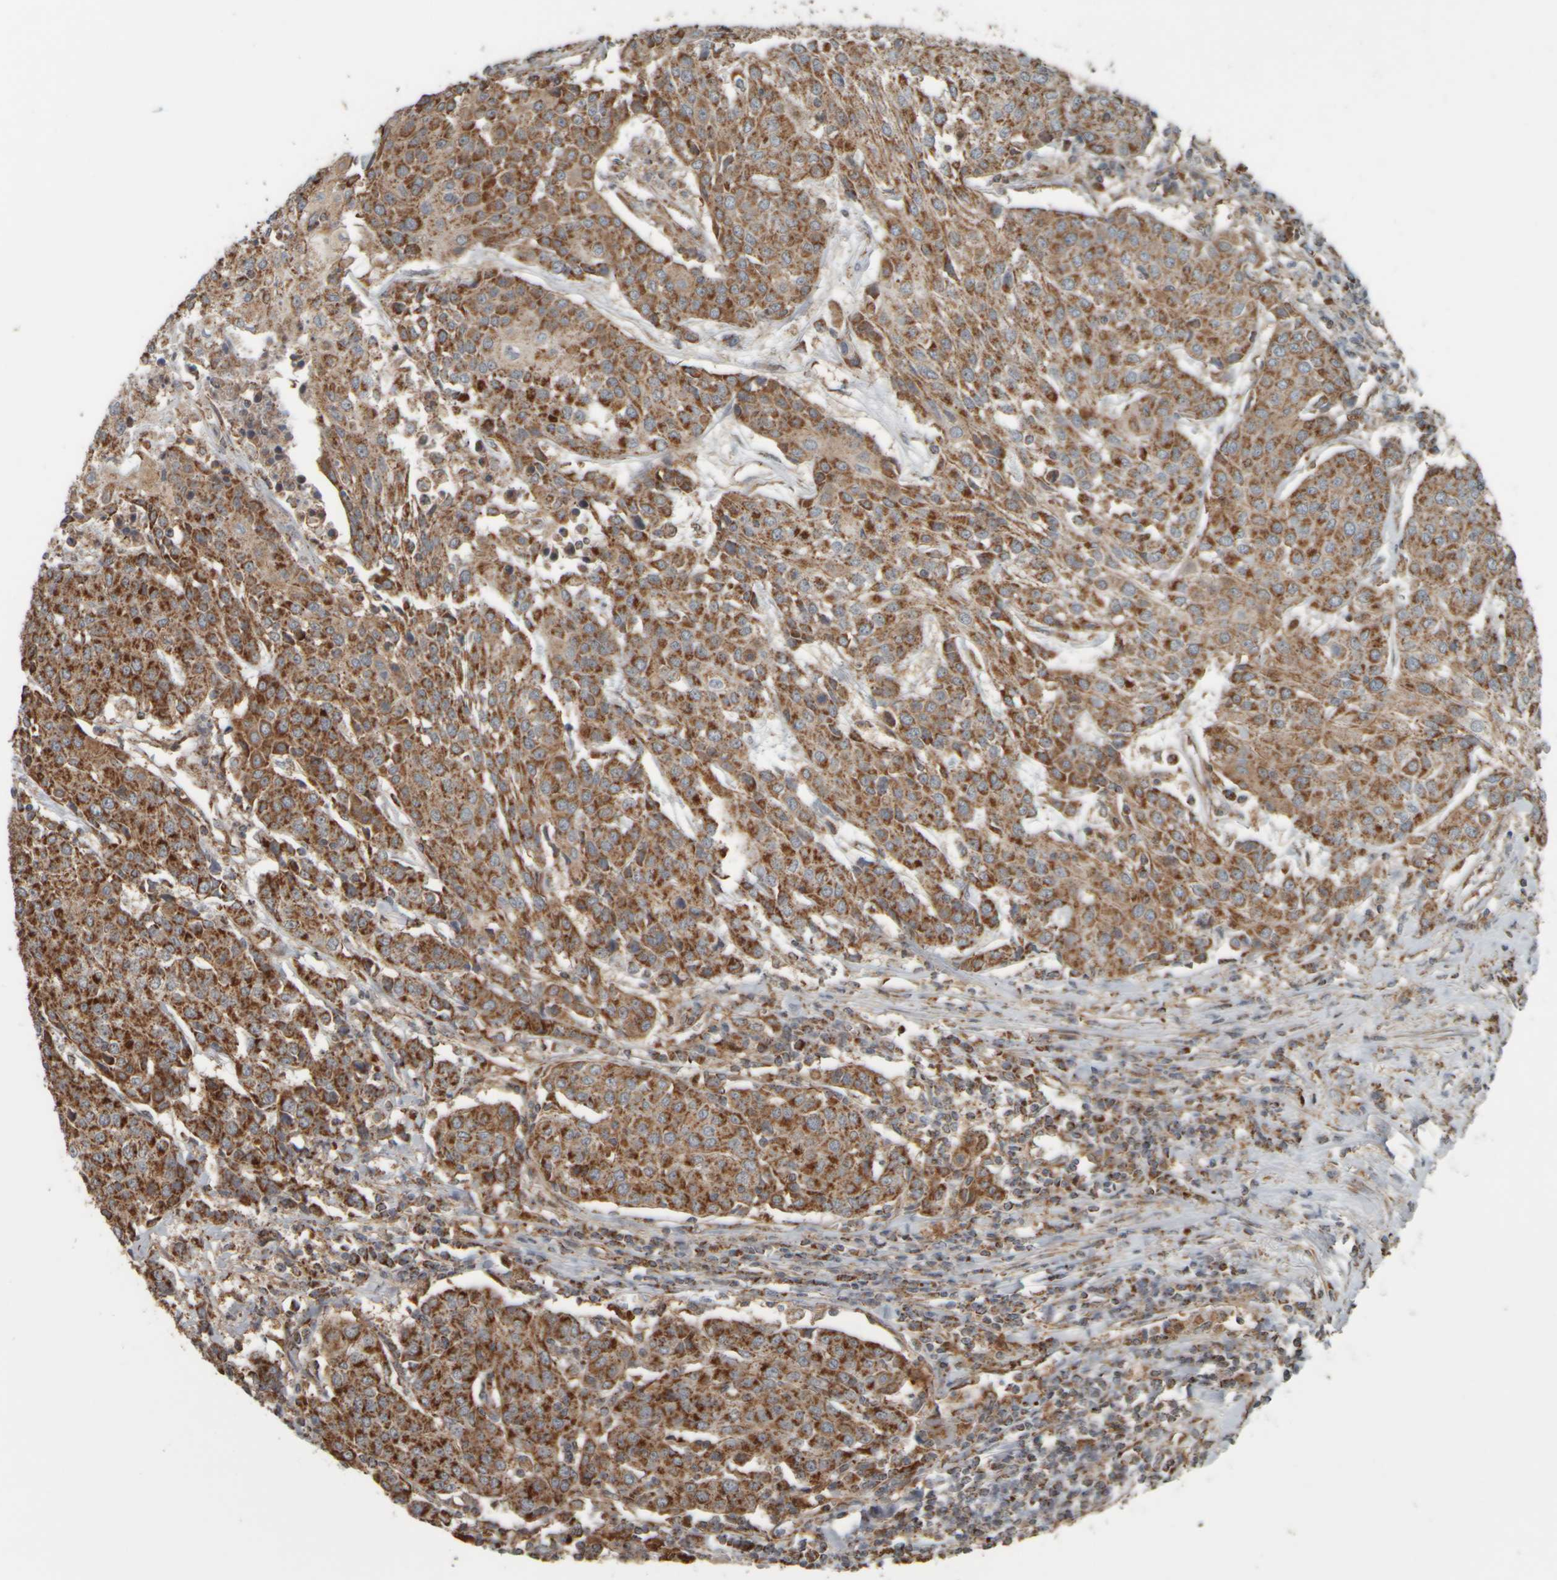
{"staining": {"intensity": "strong", "quantity": ">75%", "location": "cytoplasmic/membranous"}, "tissue": "urothelial cancer", "cell_type": "Tumor cells", "image_type": "cancer", "snomed": [{"axis": "morphology", "description": "Urothelial carcinoma, High grade"}, {"axis": "topography", "description": "Urinary bladder"}], "caption": "High-magnification brightfield microscopy of urothelial carcinoma (high-grade) stained with DAB (3,3'-diaminobenzidine) (brown) and counterstained with hematoxylin (blue). tumor cells exhibit strong cytoplasmic/membranous positivity is appreciated in approximately>75% of cells. (DAB IHC, brown staining for protein, blue staining for nuclei).", "gene": "APBB2", "patient": {"sex": "female", "age": 85}}